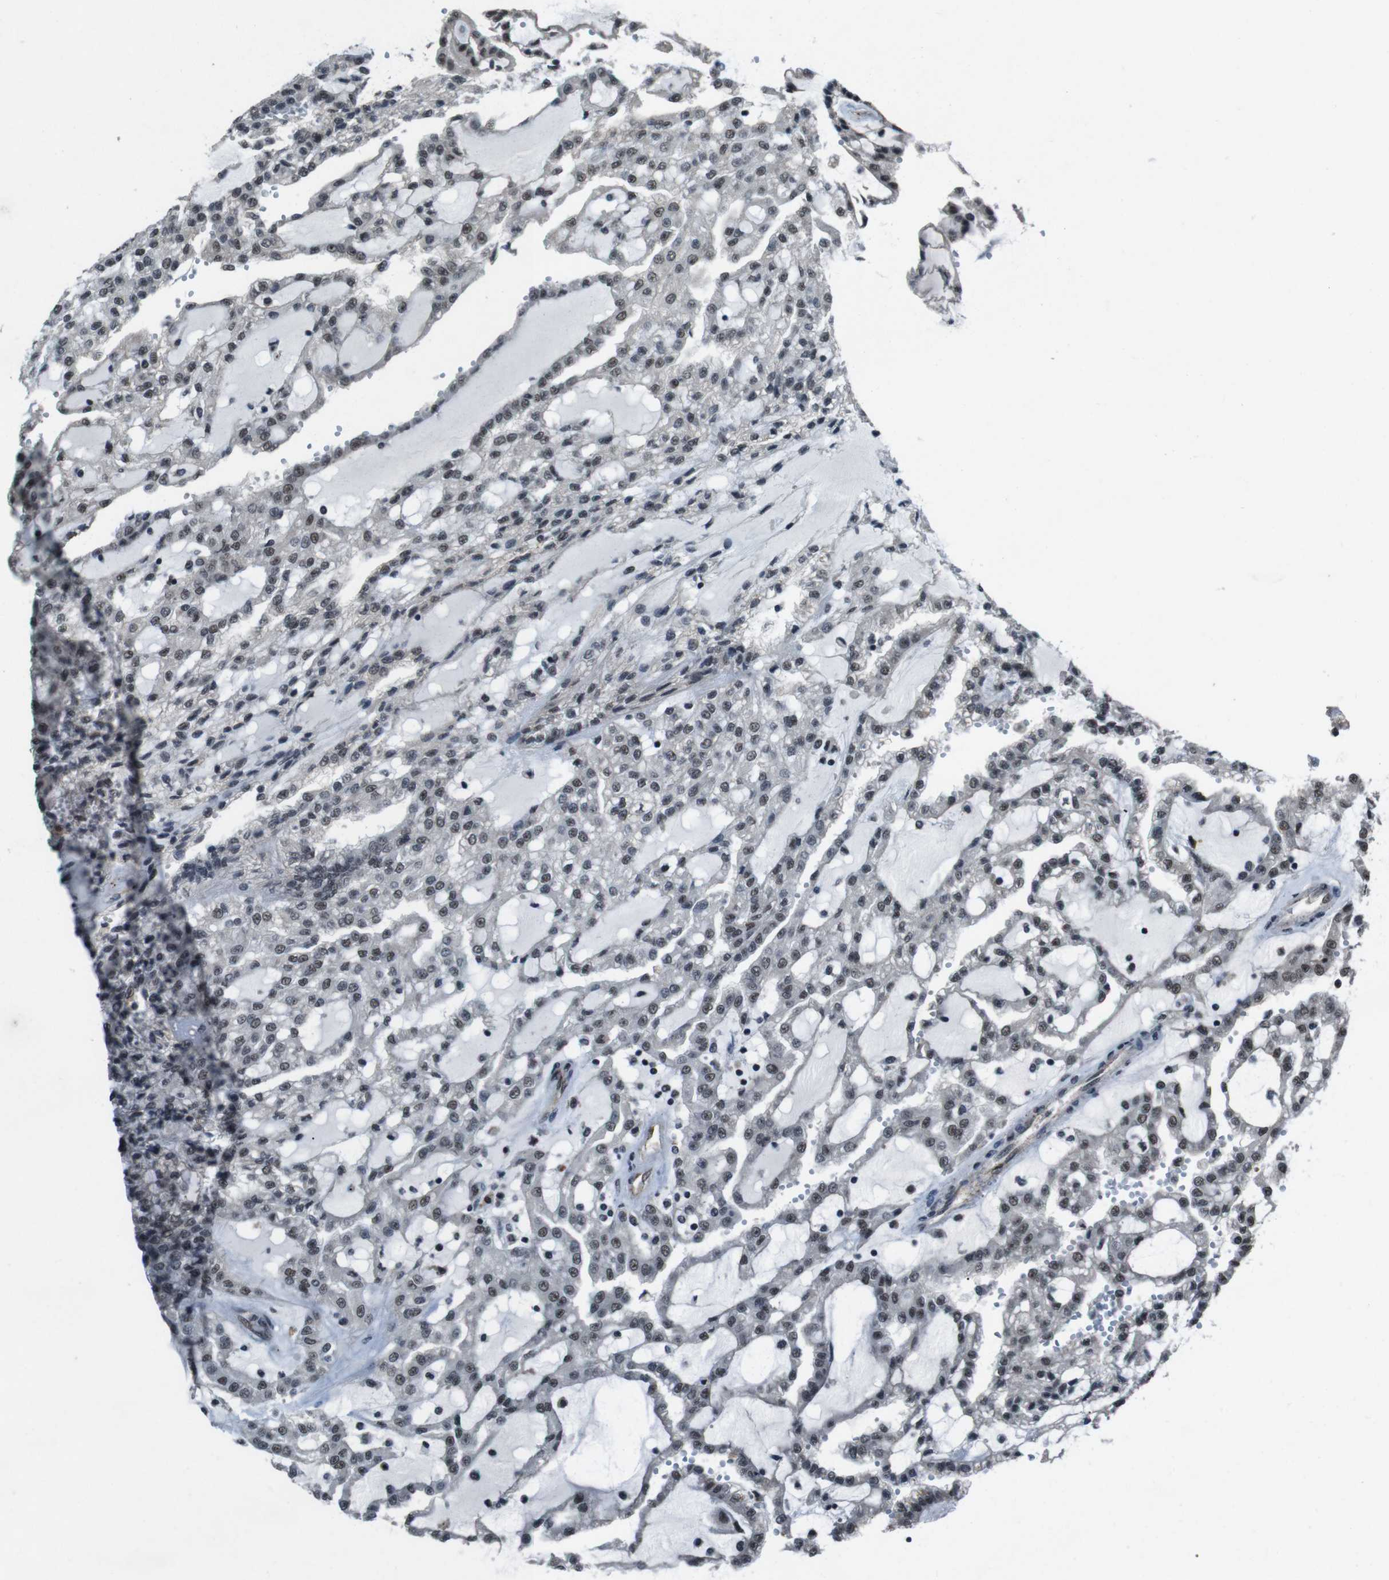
{"staining": {"intensity": "moderate", "quantity": ">75%", "location": "nuclear"}, "tissue": "renal cancer", "cell_type": "Tumor cells", "image_type": "cancer", "snomed": [{"axis": "morphology", "description": "Adenocarcinoma, NOS"}, {"axis": "topography", "description": "Kidney"}], "caption": "Immunohistochemistry (IHC) micrograph of neoplastic tissue: renal adenocarcinoma stained using immunohistochemistry displays medium levels of moderate protein expression localized specifically in the nuclear of tumor cells, appearing as a nuclear brown color.", "gene": "NR4A2", "patient": {"sex": "male", "age": 63}}